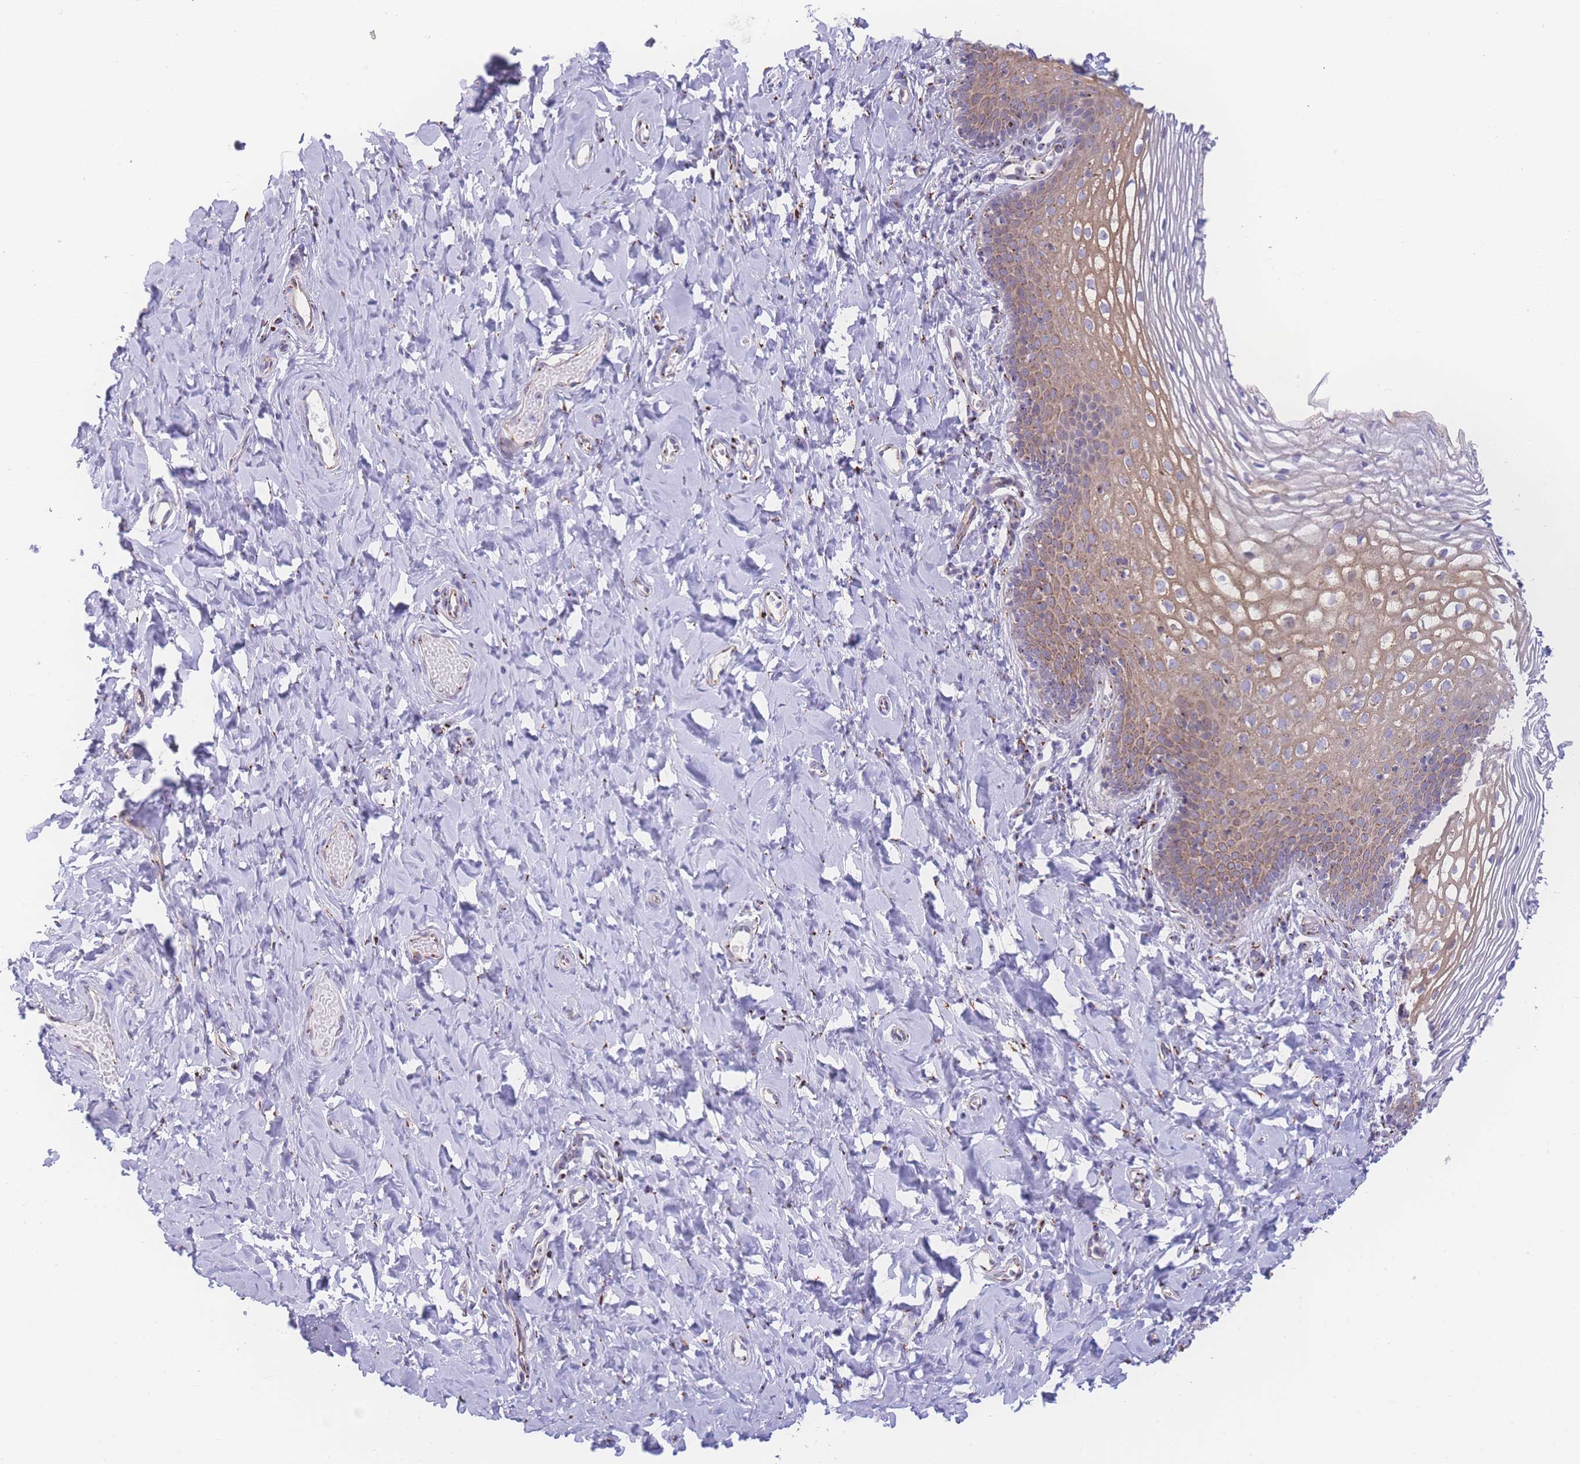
{"staining": {"intensity": "moderate", "quantity": ">75%", "location": "cytoplasmic/membranous"}, "tissue": "vagina", "cell_type": "Squamous epithelial cells", "image_type": "normal", "snomed": [{"axis": "morphology", "description": "Normal tissue, NOS"}, {"axis": "topography", "description": "Vagina"}], "caption": "This is a histology image of immunohistochemistry (IHC) staining of normal vagina, which shows moderate staining in the cytoplasmic/membranous of squamous epithelial cells.", "gene": "GOLM2", "patient": {"sex": "female", "age": 60}}